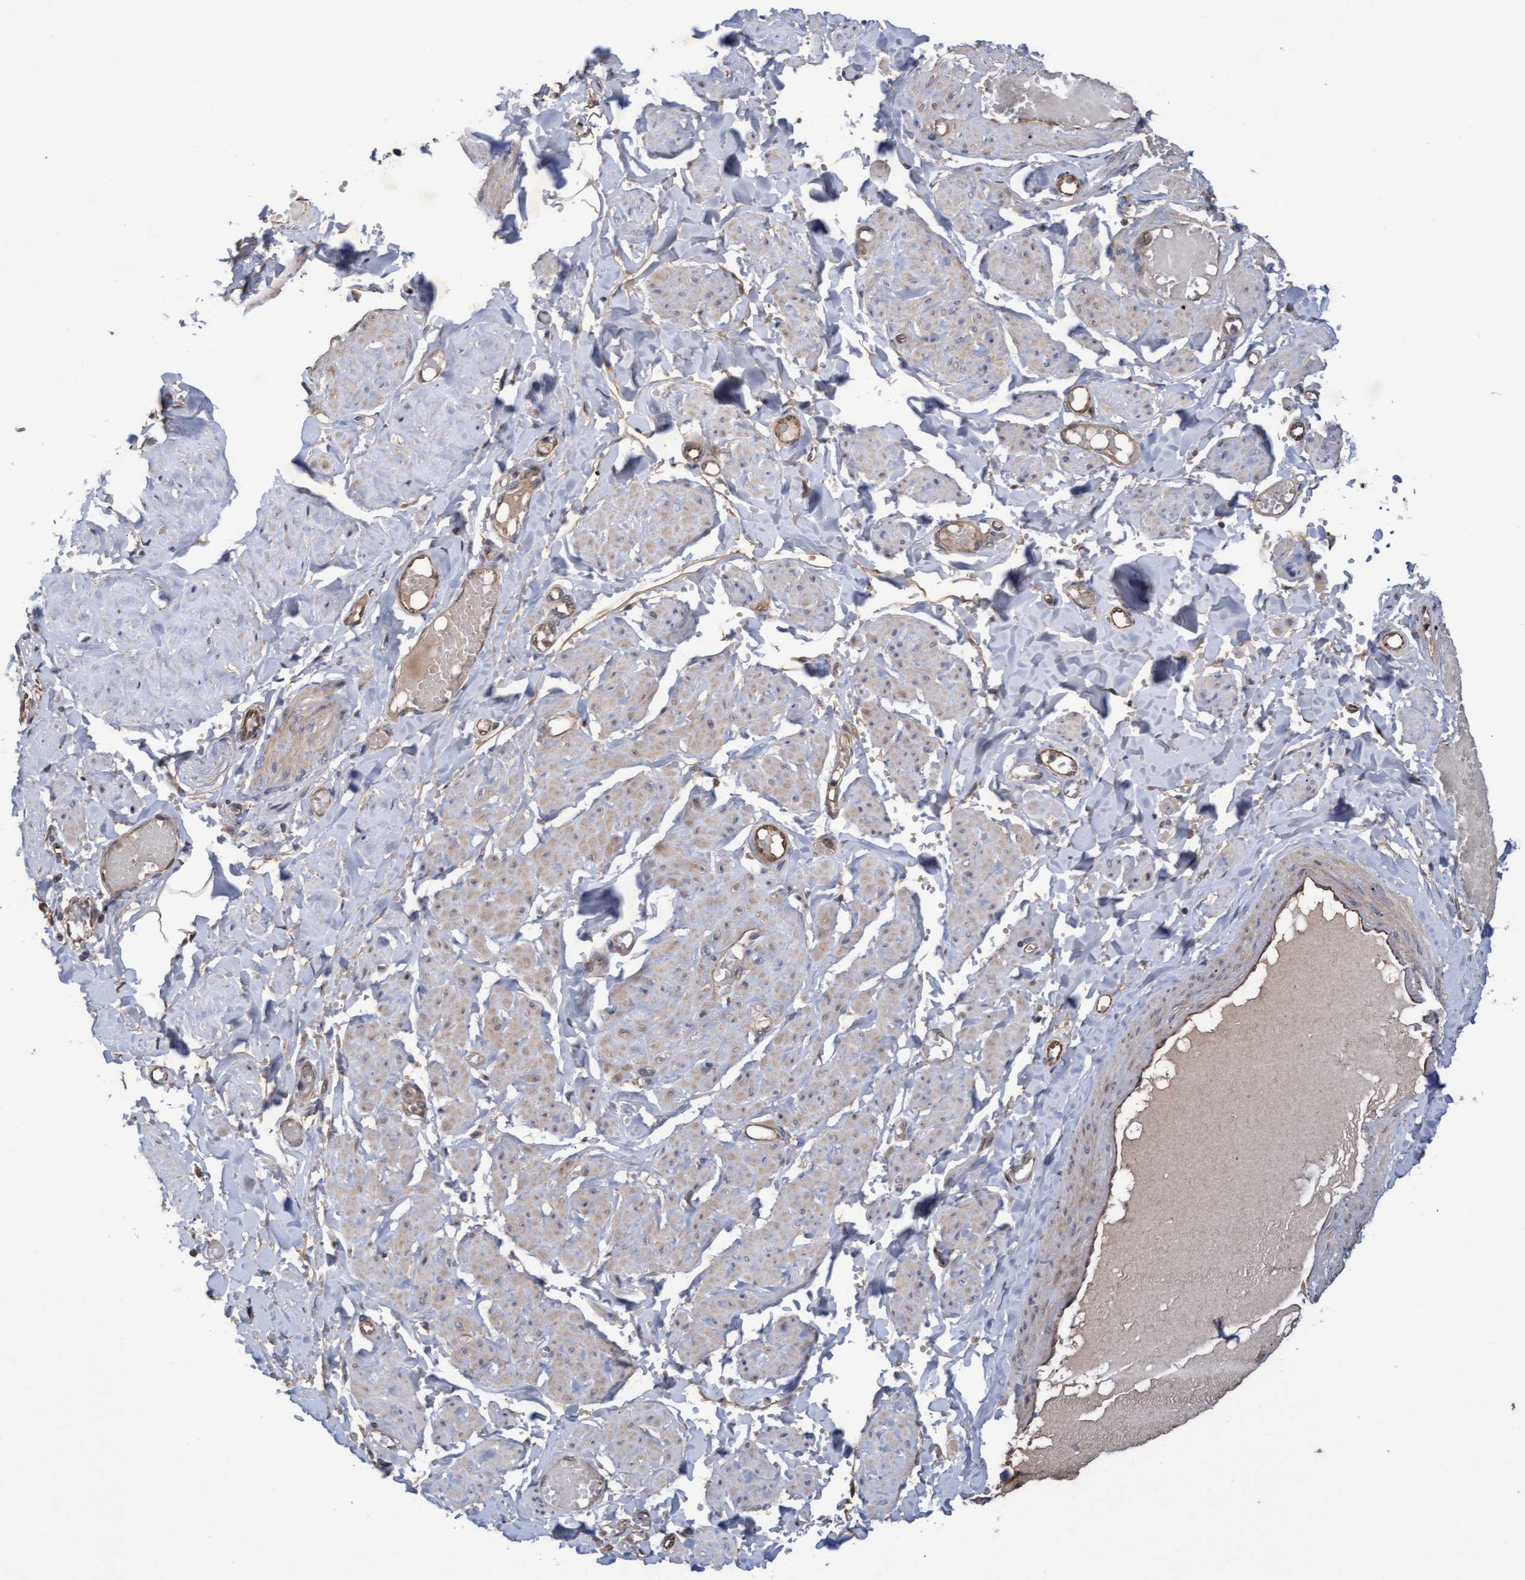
{"staining": {"intensity": "weak", "quantity": "25%-75%", "location": "cytoplasmic/membranous"}, "tissue": "soft tissue", "cell_type": "Fibroblasts", "image_type": "normal", "snomed": [{"axis": "morphology", "description": "Normal tissue, NOS"}, {"axis": "topography", "description": "Vascular tissue"}, {"axis": "topography", "description": "Fallopian tube"}, {"axis": "topography", "description": "Ovary"}], "caption": "Protein staining reveals weak cytoplasmic/membranous expression in approximately 25%-75% of fibroblasts in normal soft tissue.", "gene": "COBL", "patient": {"sex": "female", "age": 67}}